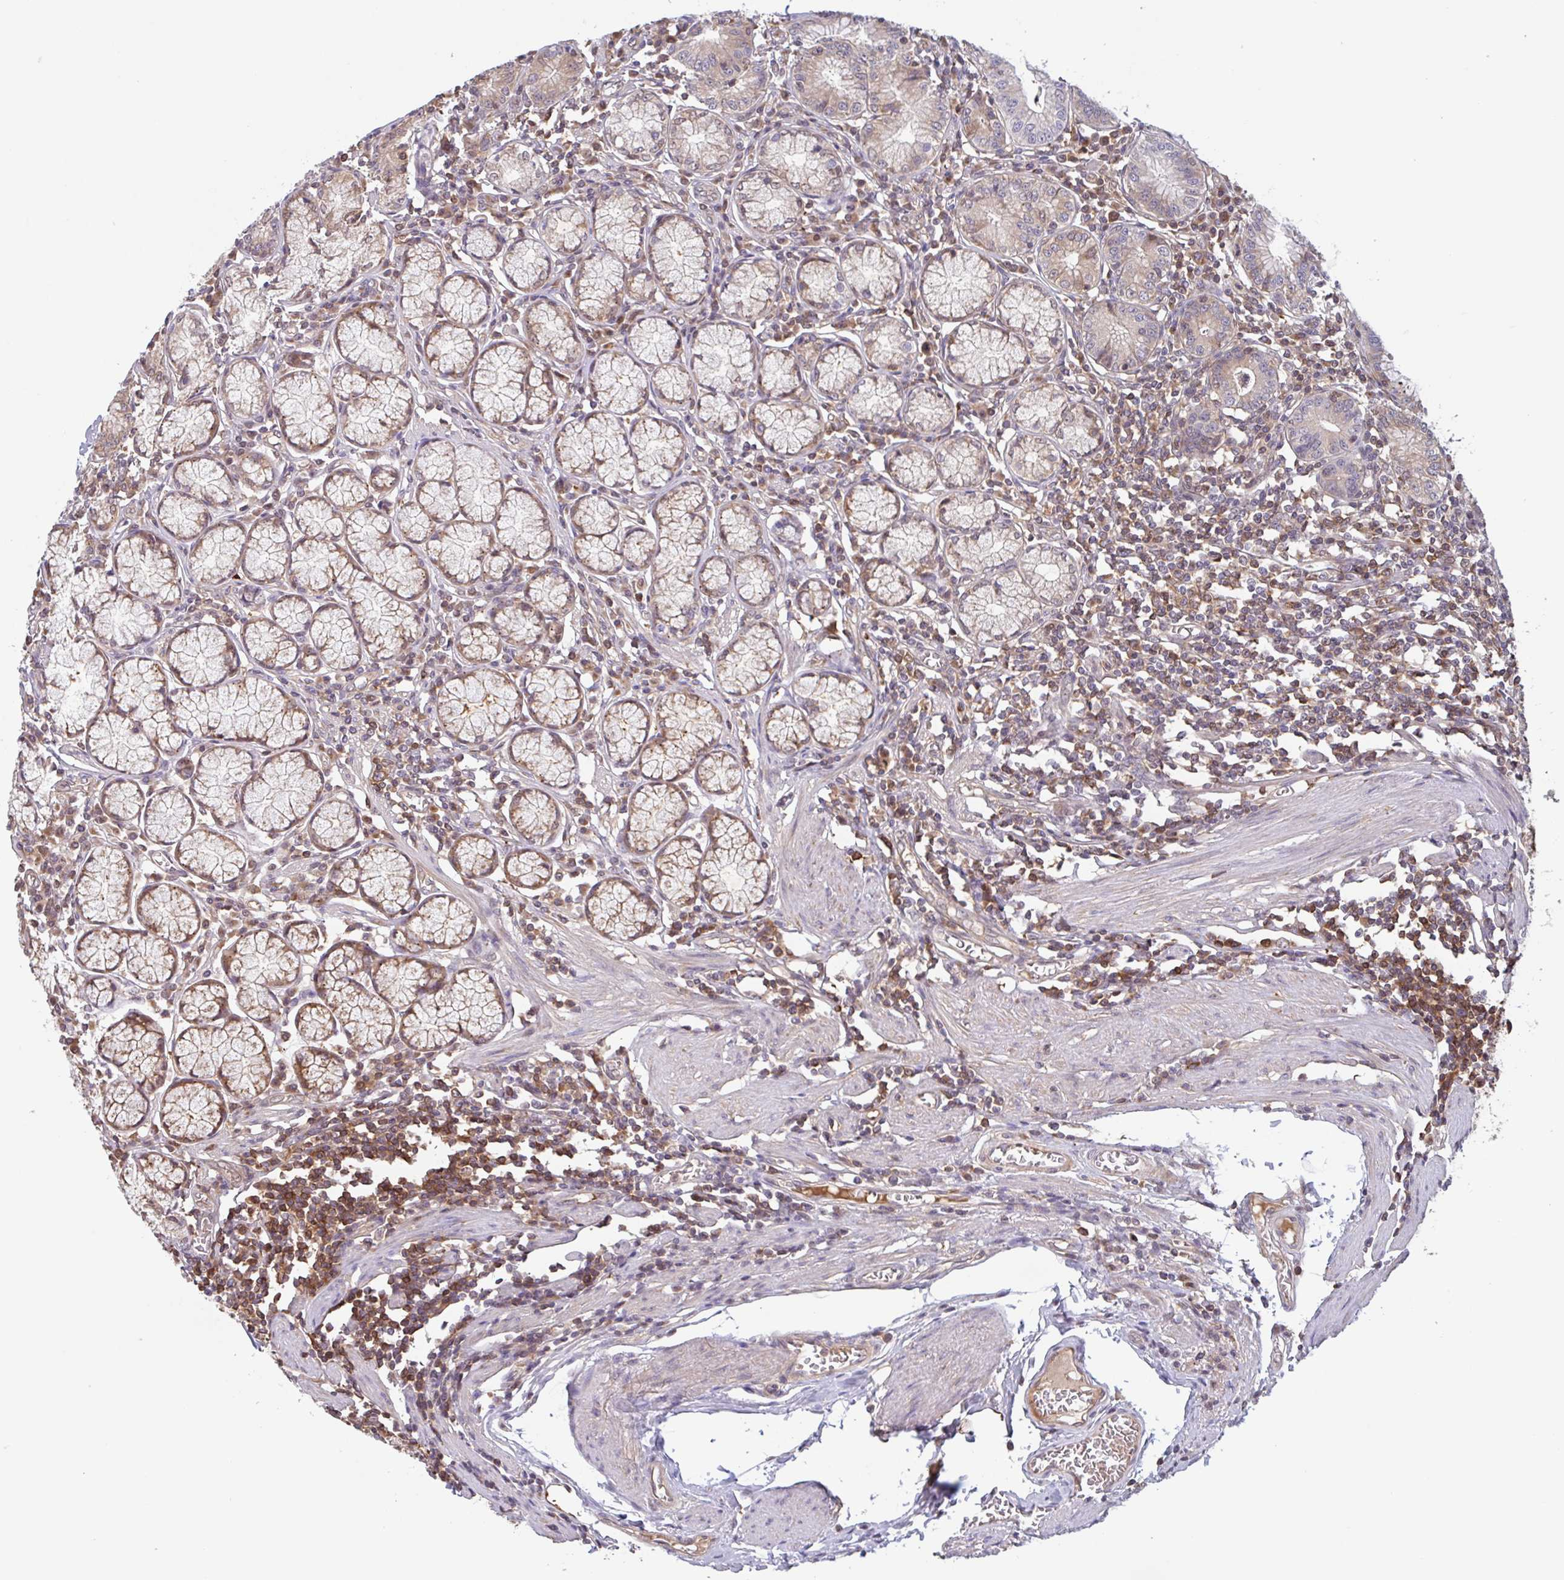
{"staining": {"intensity": "weak", "quantity": "<25%", "location": "cytoplasmic/membranous"}, "tissue": "stomach", "cell_type": "Glandular cells", "image_type": "normal", "snomed": [{"axis": "morphology", "description": "Normal tissue, NOS"}, {"axis": "topography", "description": "Stomach"}], "caption": "The IHC micrograph has no significant positivity in glandular cells of stomach.", "gene": "OTOP2", "patient": {"sex": "male", "age": 55}}